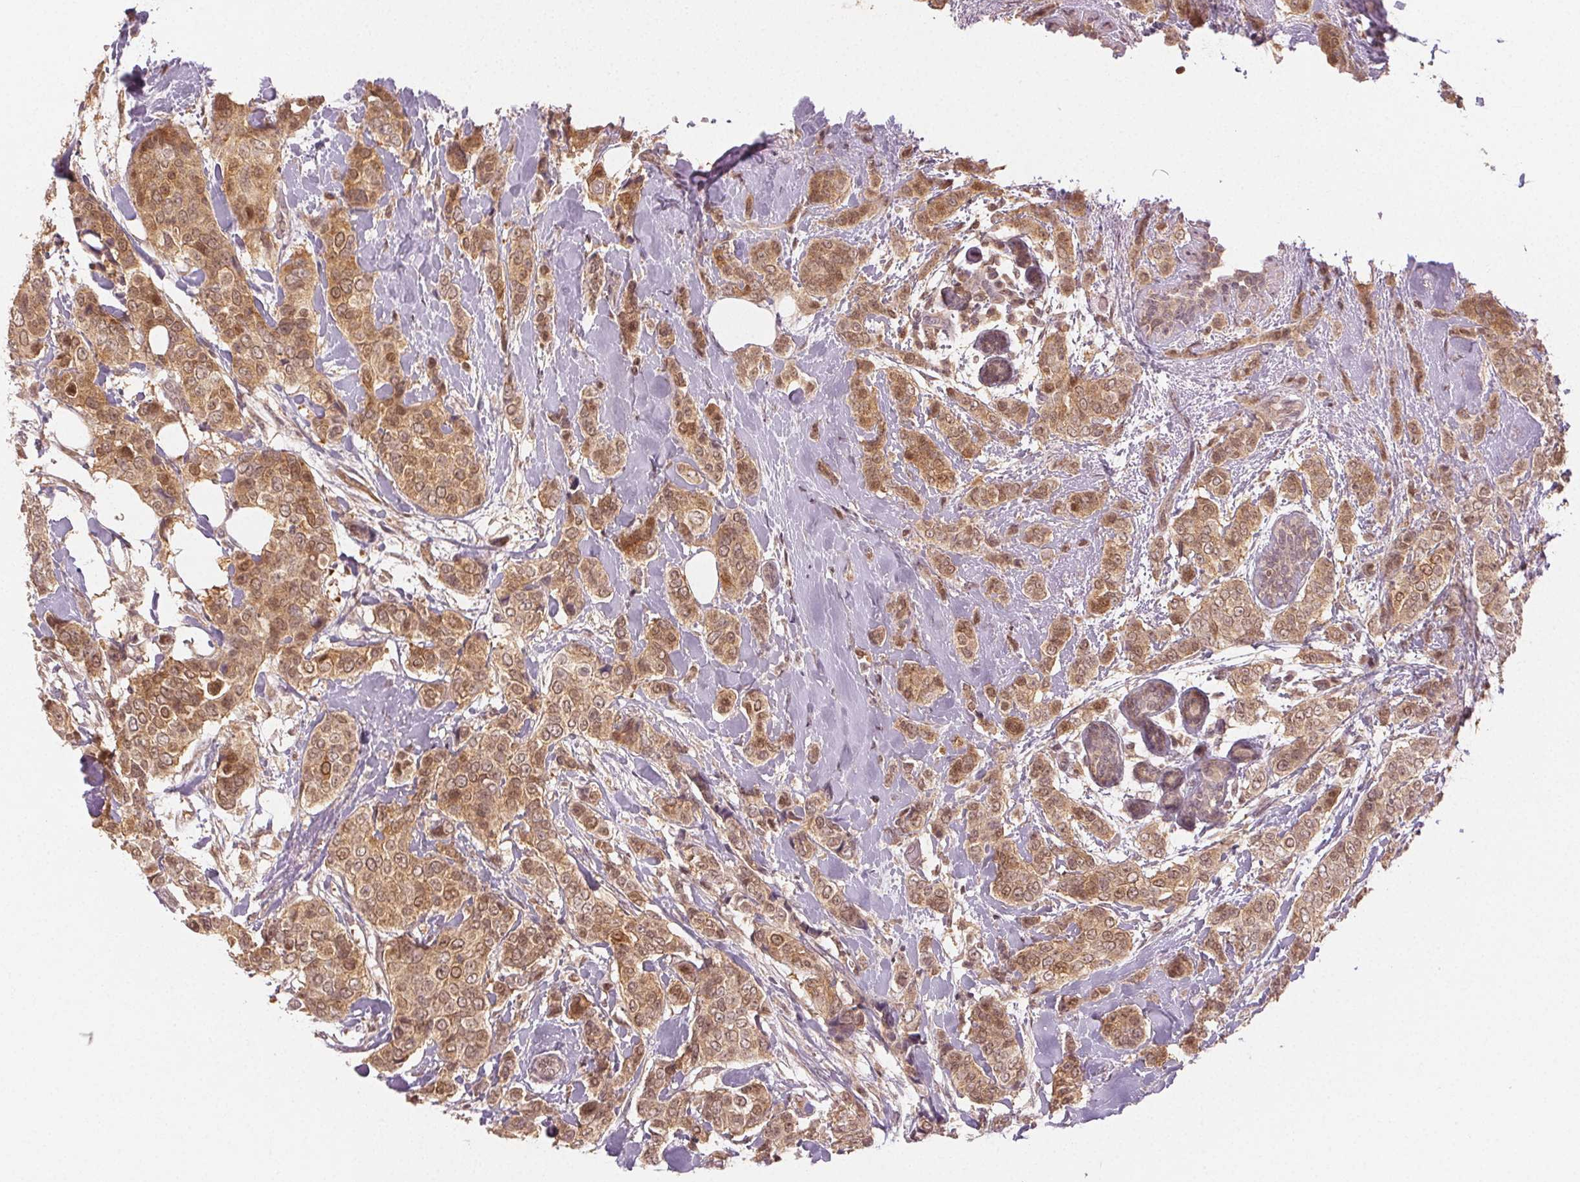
{"staining": {"intensity": "moderate", "quantity": ">75%", "location": "cytoplasmic/membranous,nuclear"}, "tissue": "breast cancer", "cell_type": "Tumor cells", "image_type": "cancer", "snomed": [{"axis": "morphology", "description": "Lobular carcinoma"}, {"axis": "topography", "description": "Breast"}], "caption": "High-magnification brightfield microscopy of lobular carcinoma (breast) stained with DAB (3,3'-diaminobenzidine) (brown) and counterstained with hematoxylin (blue). tumor cells exhibit moderate cytoplasmic/membranous and nuclear expression is identified in approximately>75% of cells.", "gene": "MAPK14", "patient": {"sex": "female", "age": 51}}